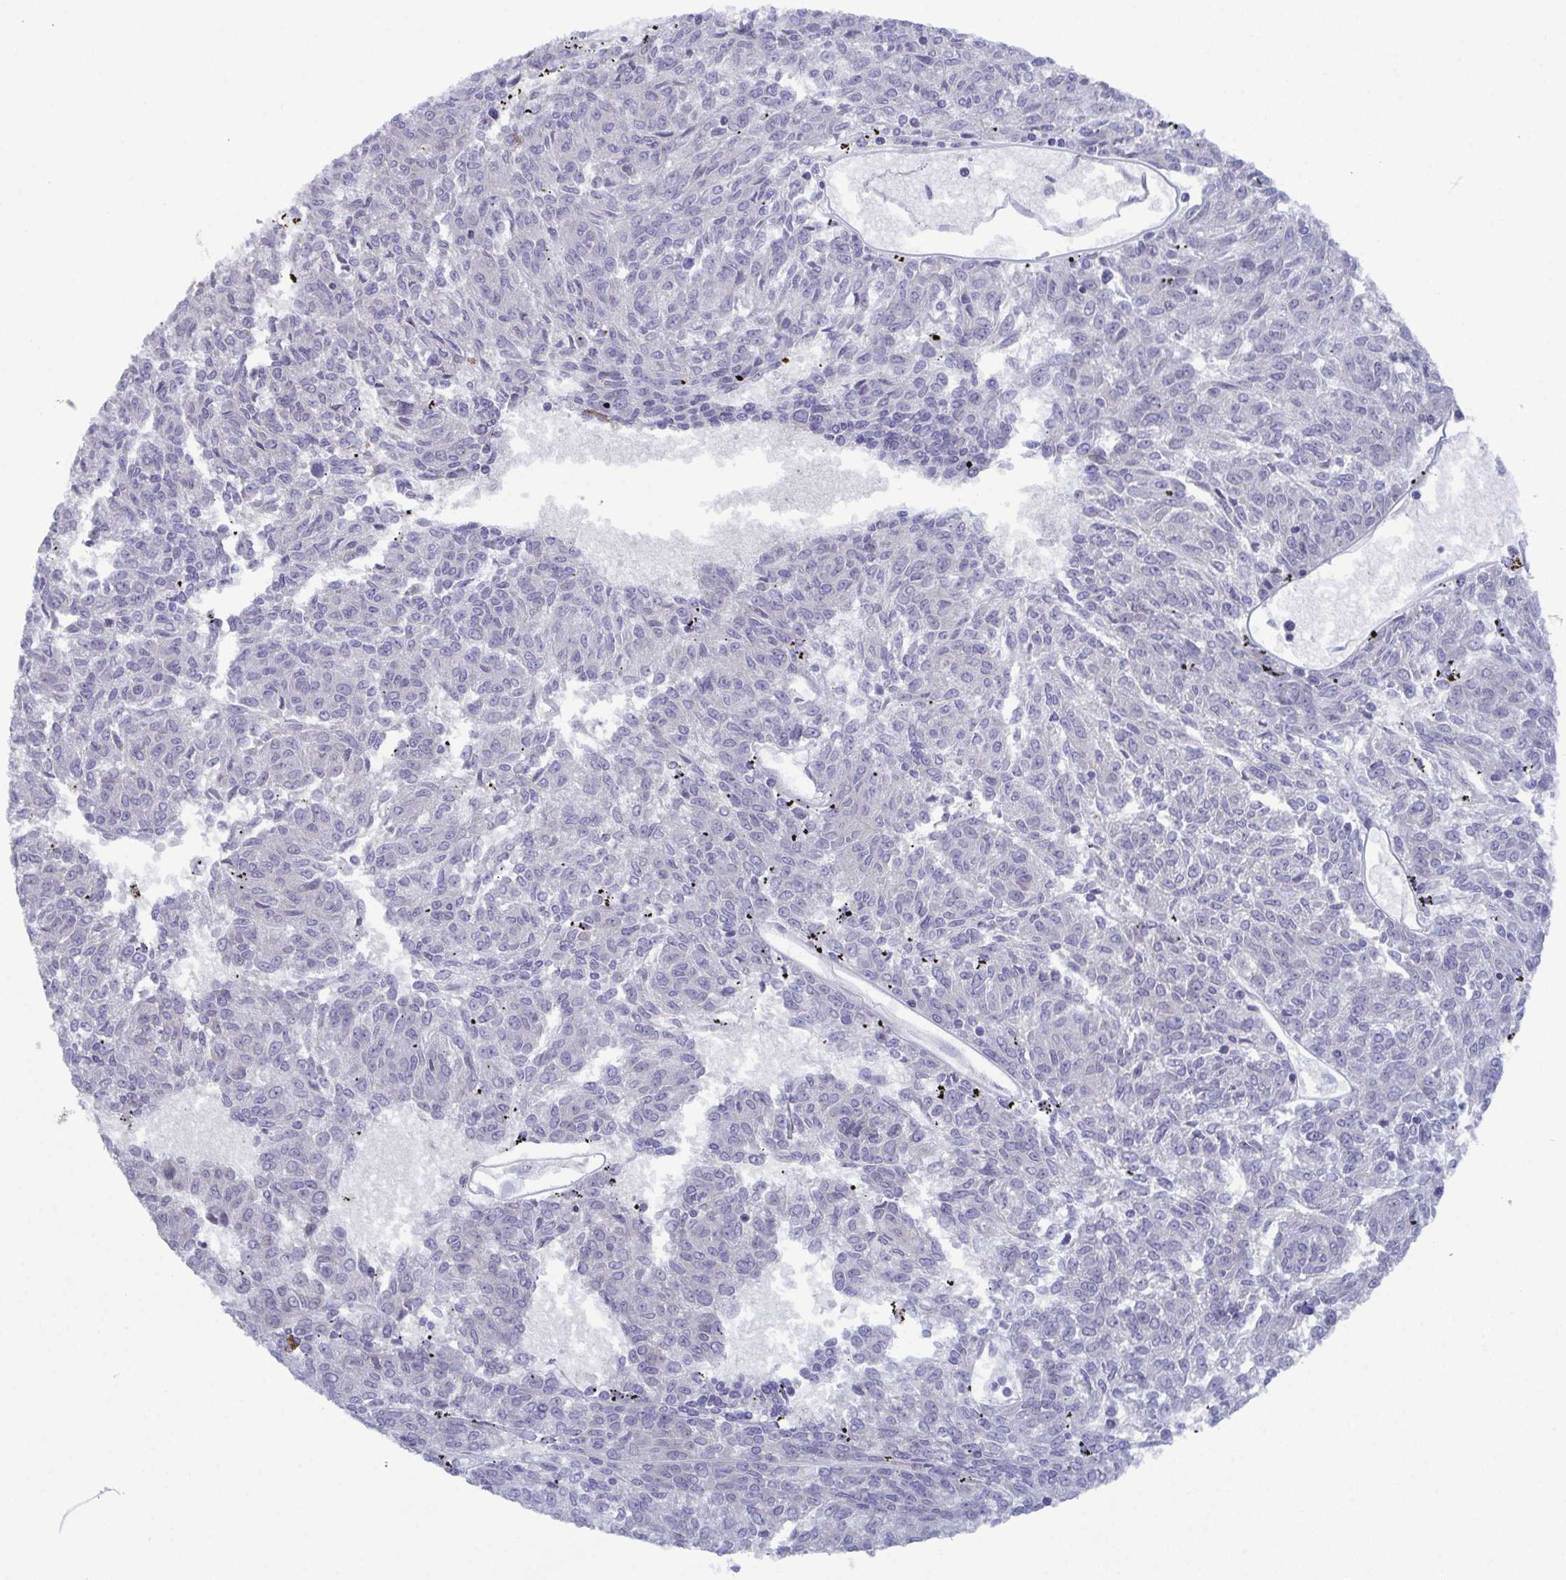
{"staining": {"intensity": "negative", "quantity": "none", "location": "none"}, "tissue": "melanoma", "cell_type": "Tumor cells", "image_type": "cancer", "snomed": [{"axis": "morphology", "description": "Malignant melanoma, NOS"}, {"axis": "topography", "description": "Skin"}], "caption": "The histopathology image shows no significant positivity in tumor cells of melanoma.", "gene": "GLDC", "patient": {"sex": "female", "age": 72}}